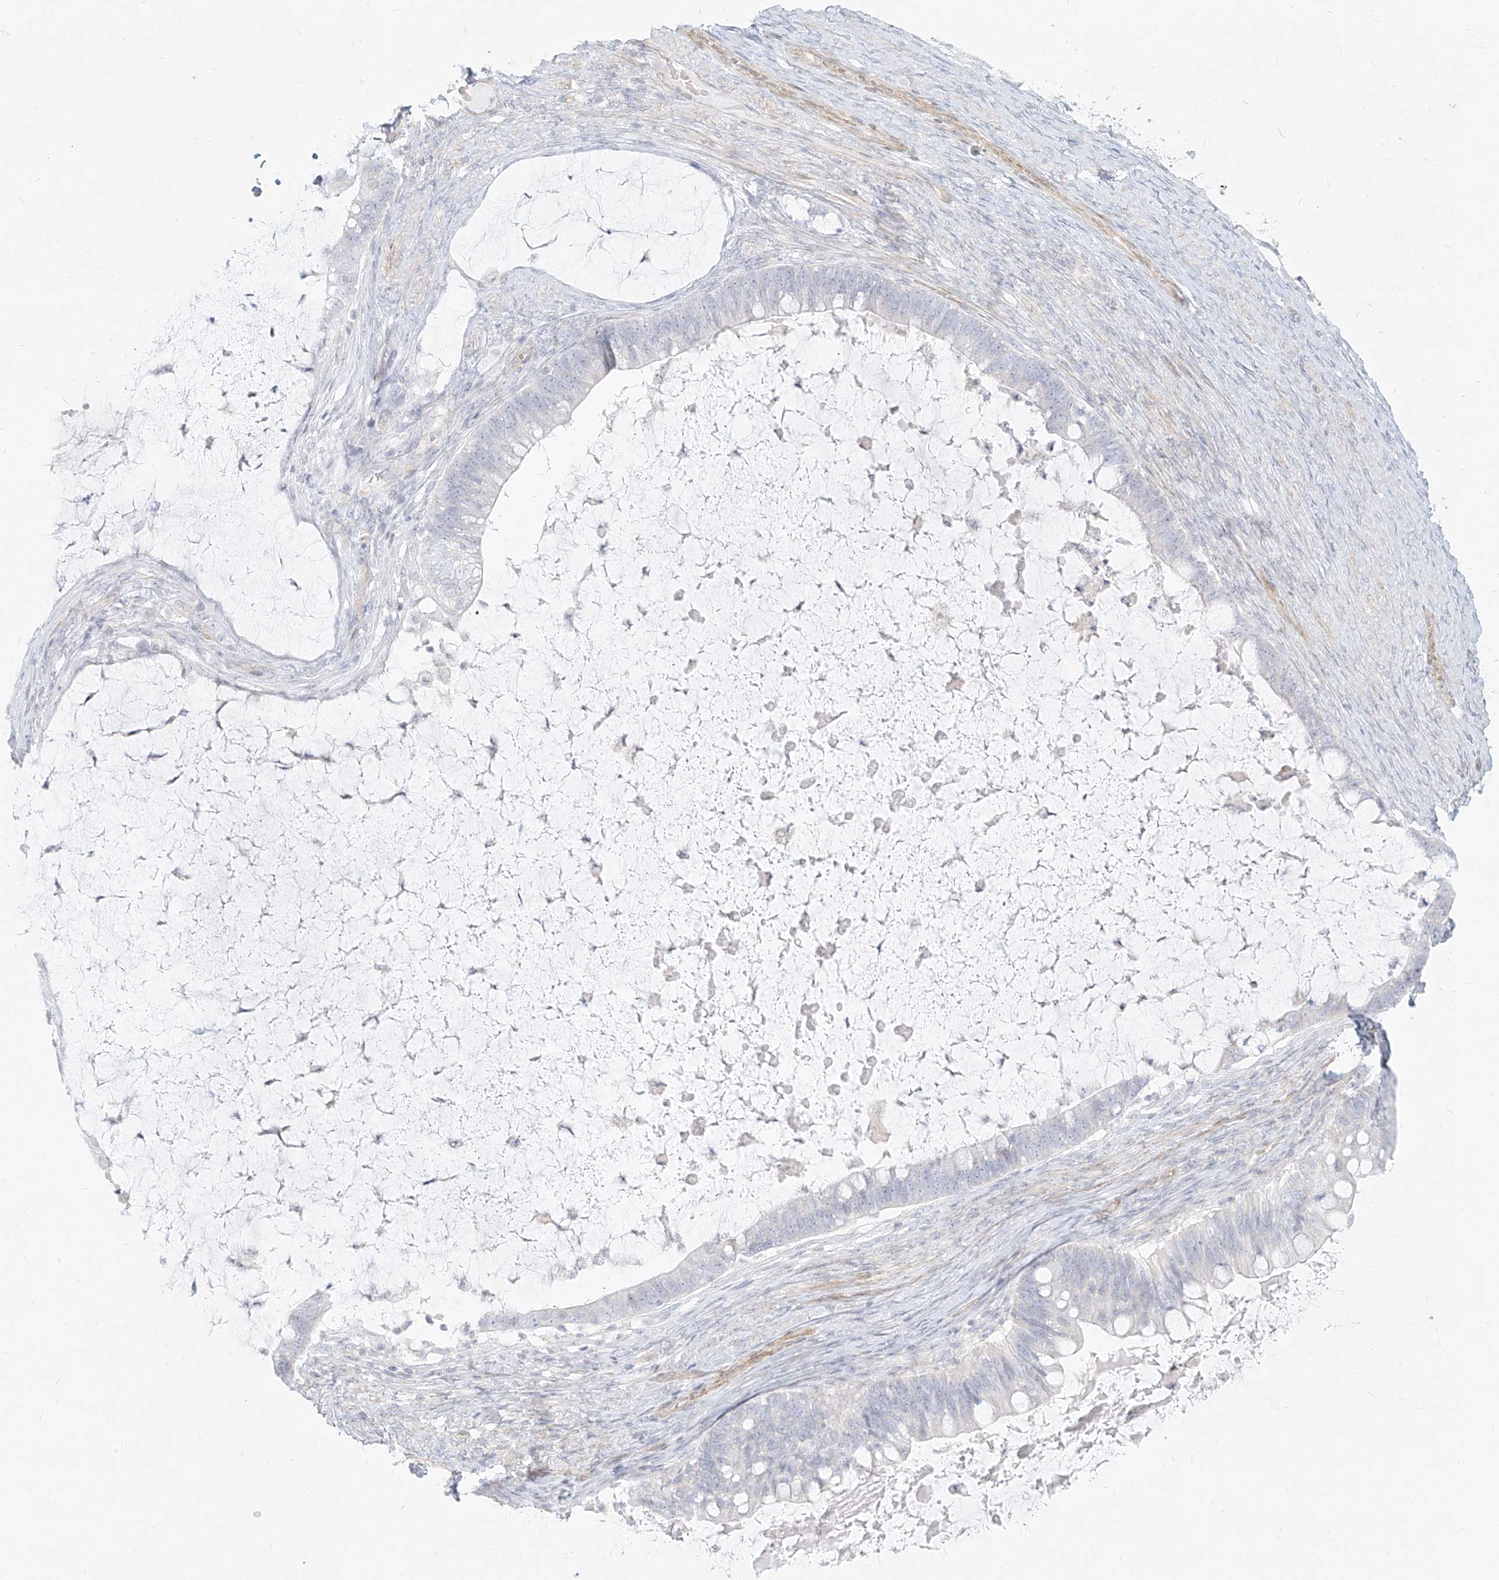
{"staining": {"intensity": "negative", "quantity": "none", "location": "none"}, "tissue": "ovarian cancer", "cell_type": "Tumor cells", "image_type": "cancer", "snomed": [{"axis": "morphology", "description": "Cystadenocarcinoma, mucinous, NOS"}, {"axis": "topography", "description": "Ovary"}], "caption": "An immunohistochemistry image of ovarian cancer is shown. There is no staining in tumor cells of ovarian cancer. The staining was performed using DAB to visualize the protein expression in brown, while the nuclei were stained in blue with hematoxylin (Magnification: 20x).", "gene": "ITPKB", "patient": {"sex": "female", "age": 61}}